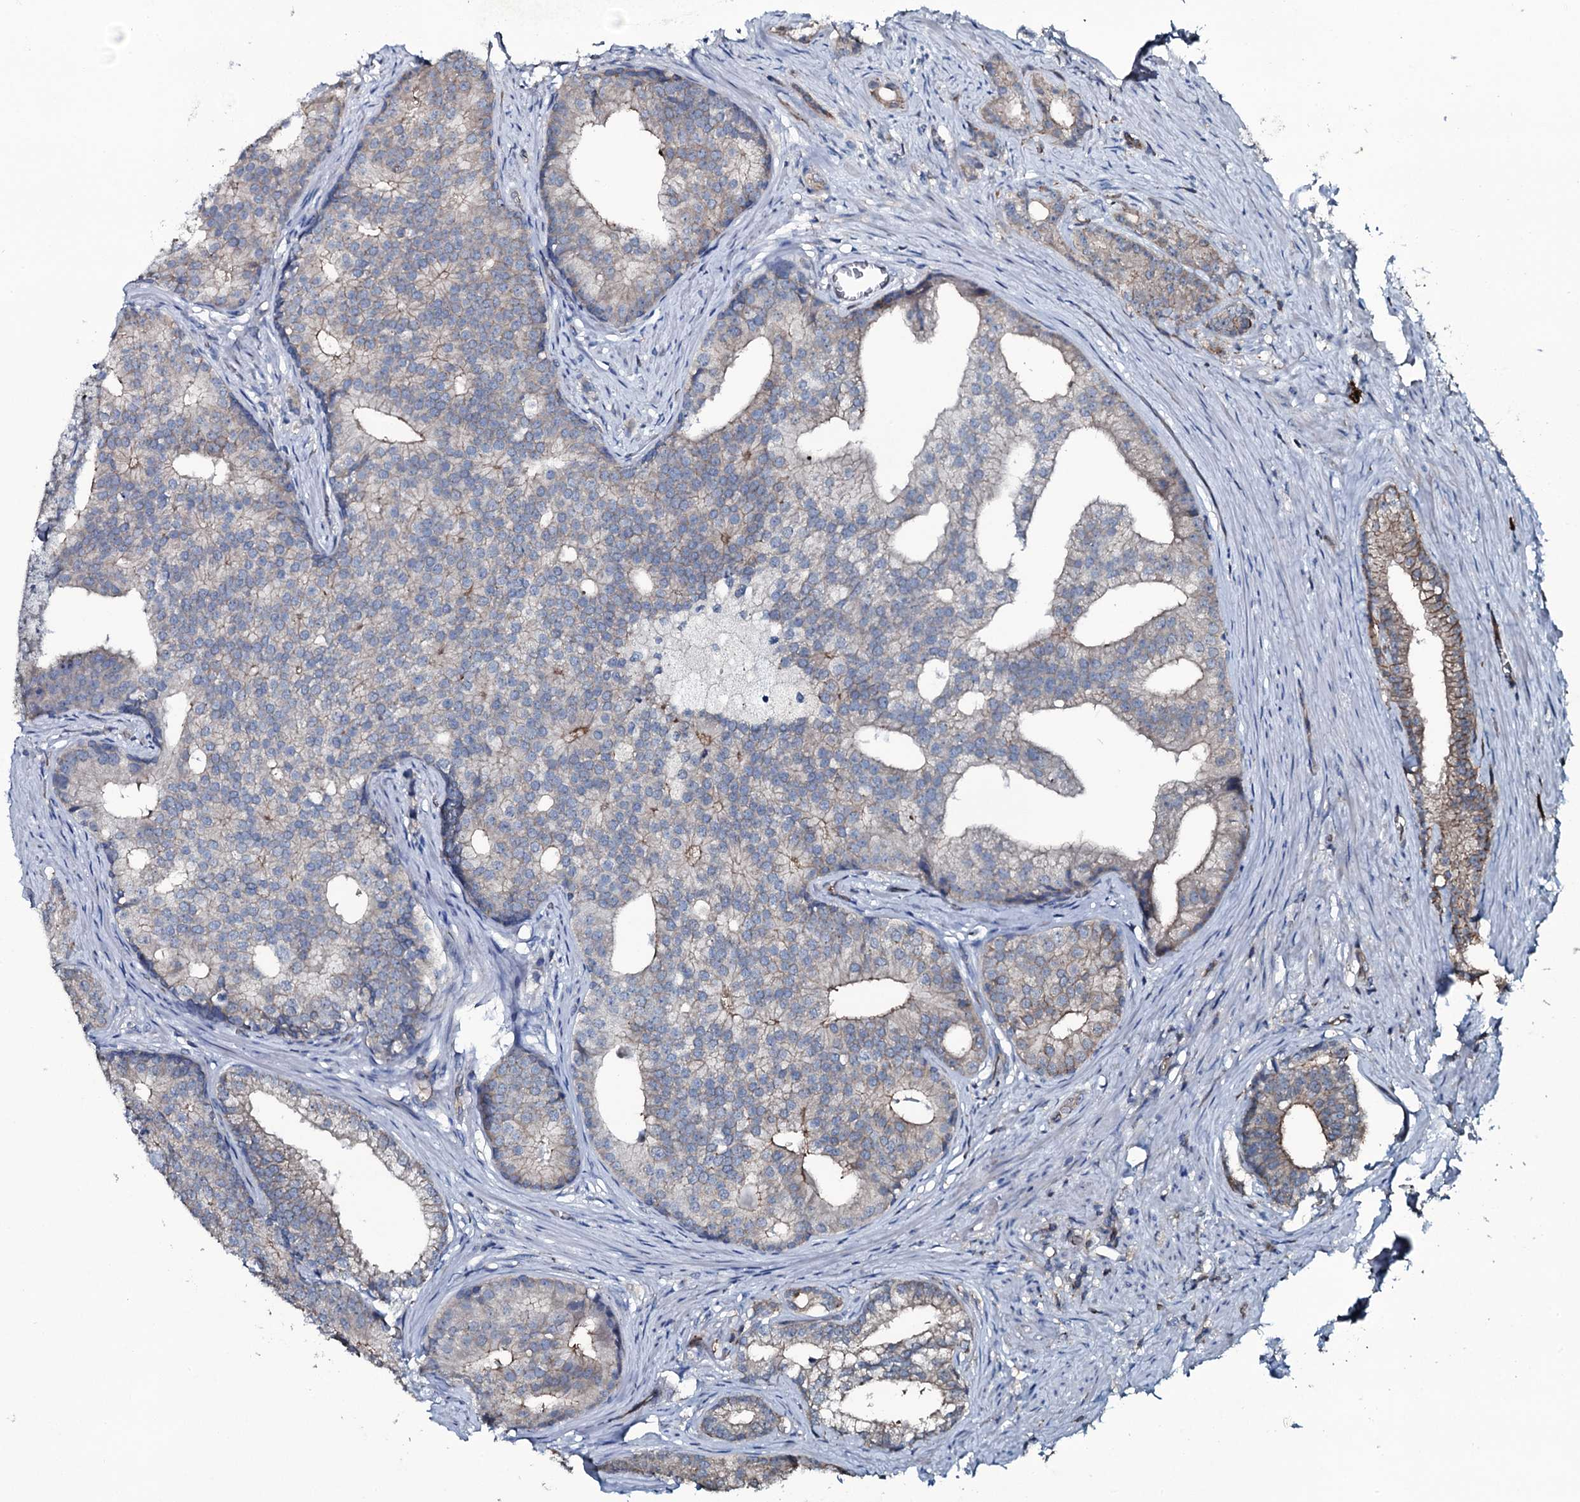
{"staining": {"intensity": "moderate", "quantity": "<25%", "location": "cytoplasmic/membranous"}, "tissue": "prostate cancer", "cell_type": "Tumor cells", "image_type": "cancer", "snomed": [{"axis": "morphology", "description": "Adenocarcinoma, Low grade"}, {"axis": "topography", "description": "Prostate"}], "caption": "Immunohistochemical staining of human prostate adenocarcinoma (low-grade) reveals moderate cytoplasmic/membranous protein positivity in about <25% of tumor cells.", "gene": "SLC25A38", "patient": {"sex": "male", "age": 71}}